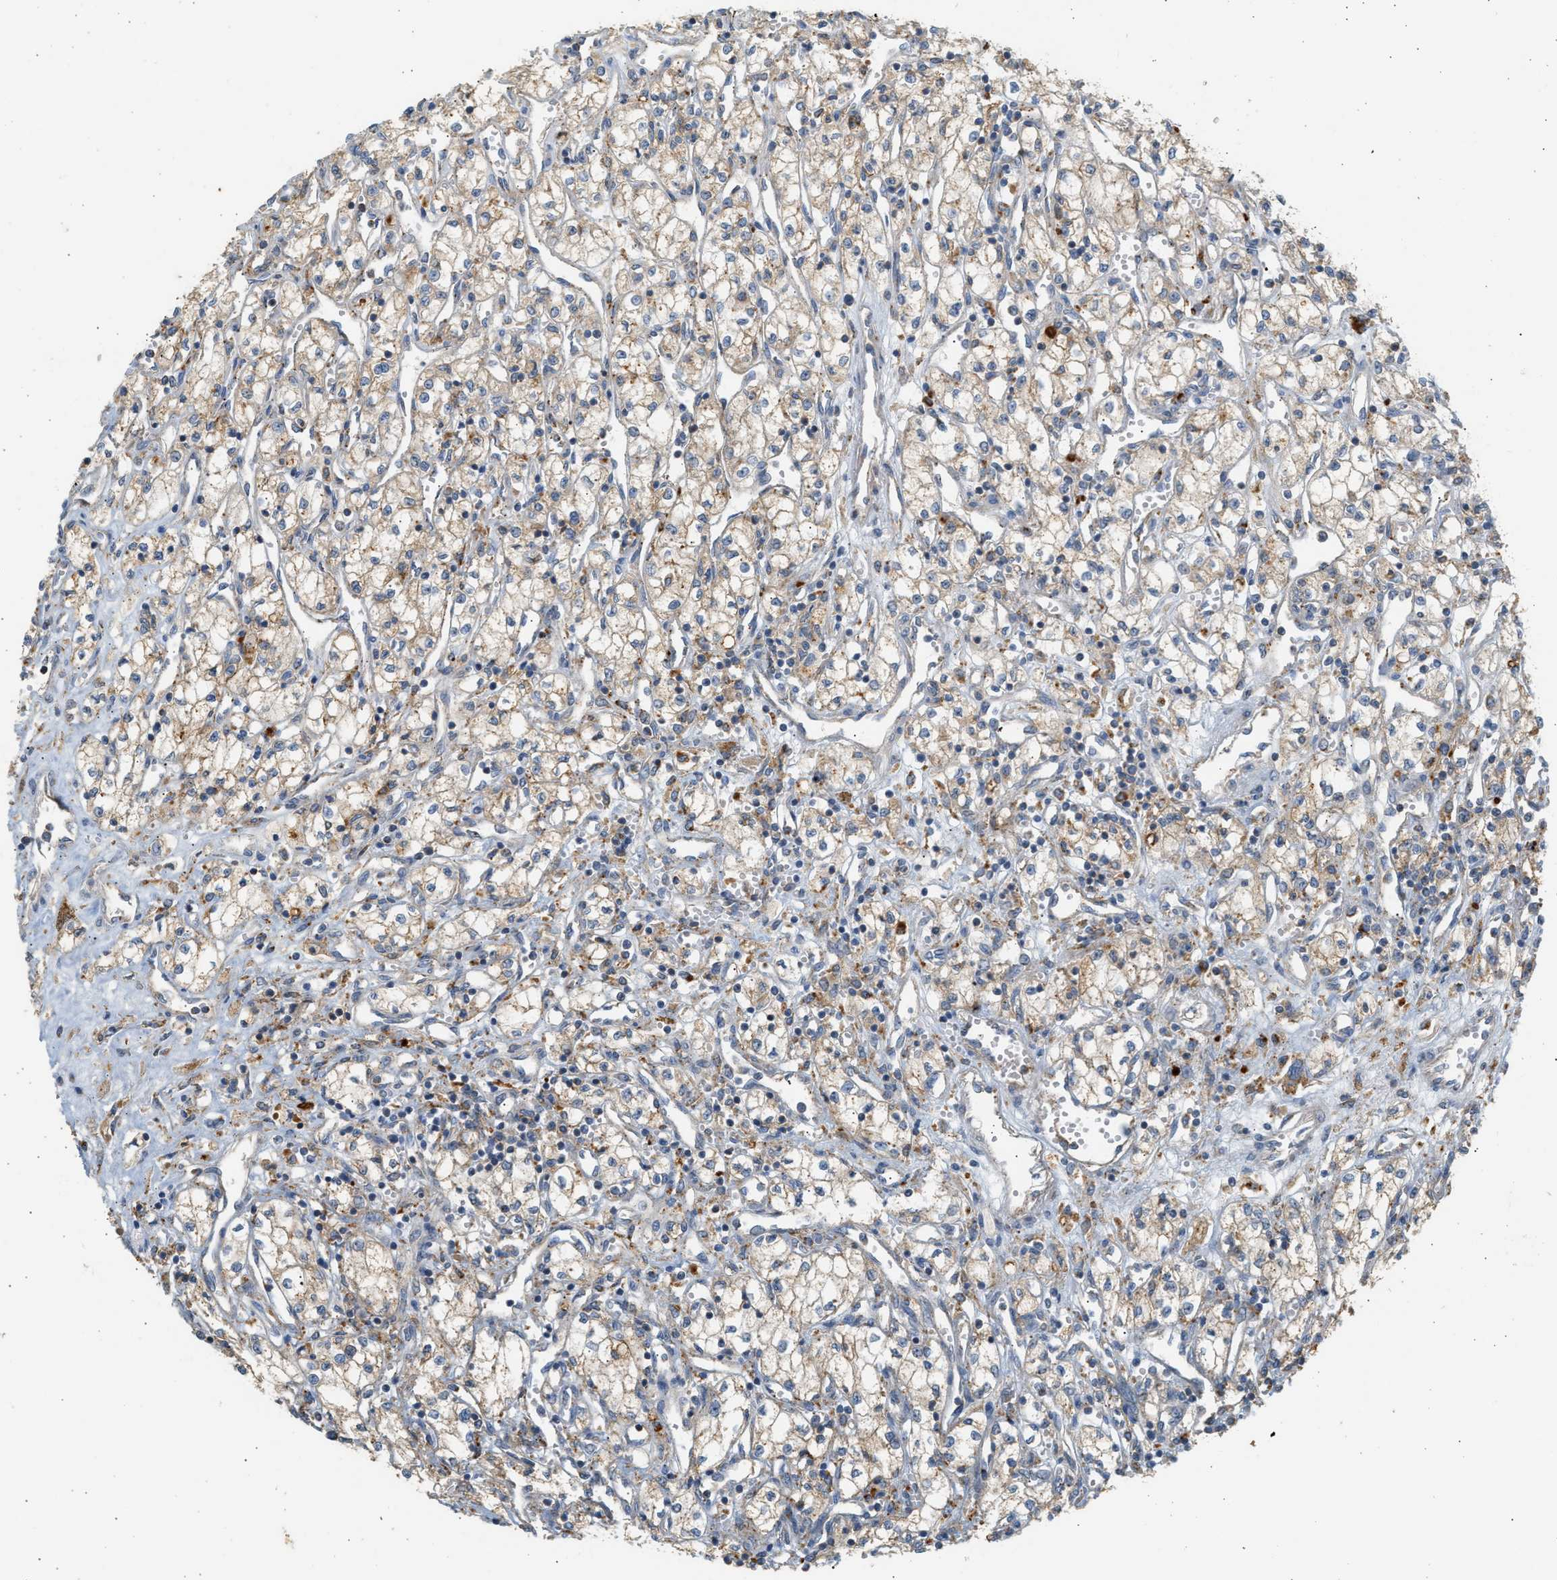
{"staining": {"intensity": "moderate", "quantity": ">75%", "location": "cytoplasmic/membranous"}, "tissue": "renal cancer", "cell_type": "Tumor cells", "image_type": "cancer", "snomed": [{"axis": "morphology", "description": "Adenocarcinoma, NOS"}, {"axis": "topography", "description": "Kidney"}], "caption": "About >75% of tumor cells in human adenocarcinoma (renal) reveal moderate cytoplasmic/membranous protein staining as visualized by brown immunohistochemical staining.", "gene": "ENTHD1", "patient": {"sex": "male", "age": 59}}